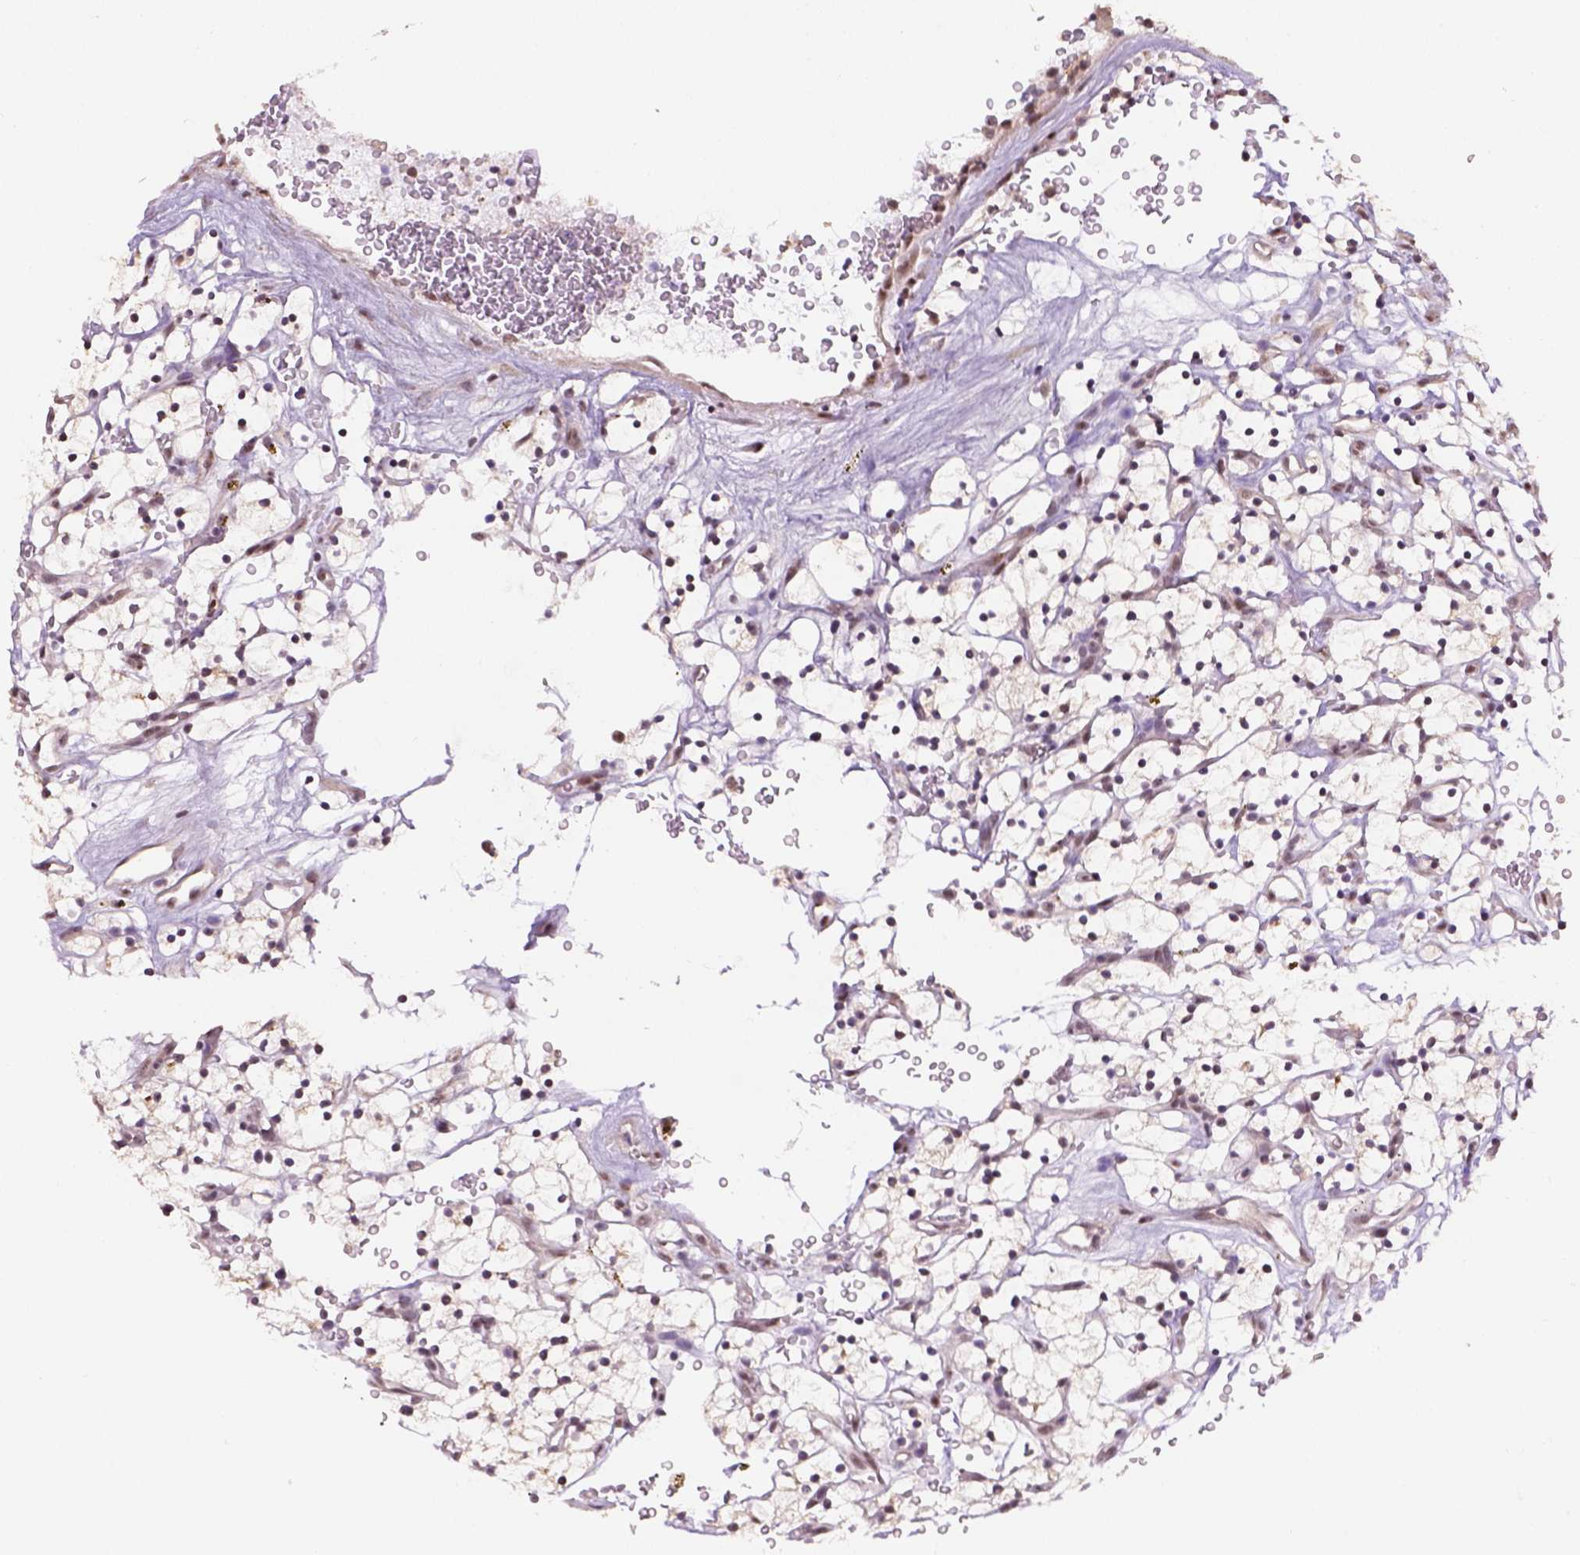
{"staining": {"intensity": "negative", "quantity": "none", "location": "none"}, "tissue": "renal cancer", "cell_type": "Tumor cells", "image_type": "cancer", "snomed": [{"axis": "morphology", "description": "Adenocarcinoma, NOS"}, {"axis": "topography", "description": "Kidney"}], "caption": "Protein analysis of renal adenocarcinoma demonstrates no significant positivity in tumor cells. (DAB immunohistochemistry visualized using brightfield microscopy, high magnification).", "gene": "DDX50", "patient": {"sex": "female", "age": 64}}